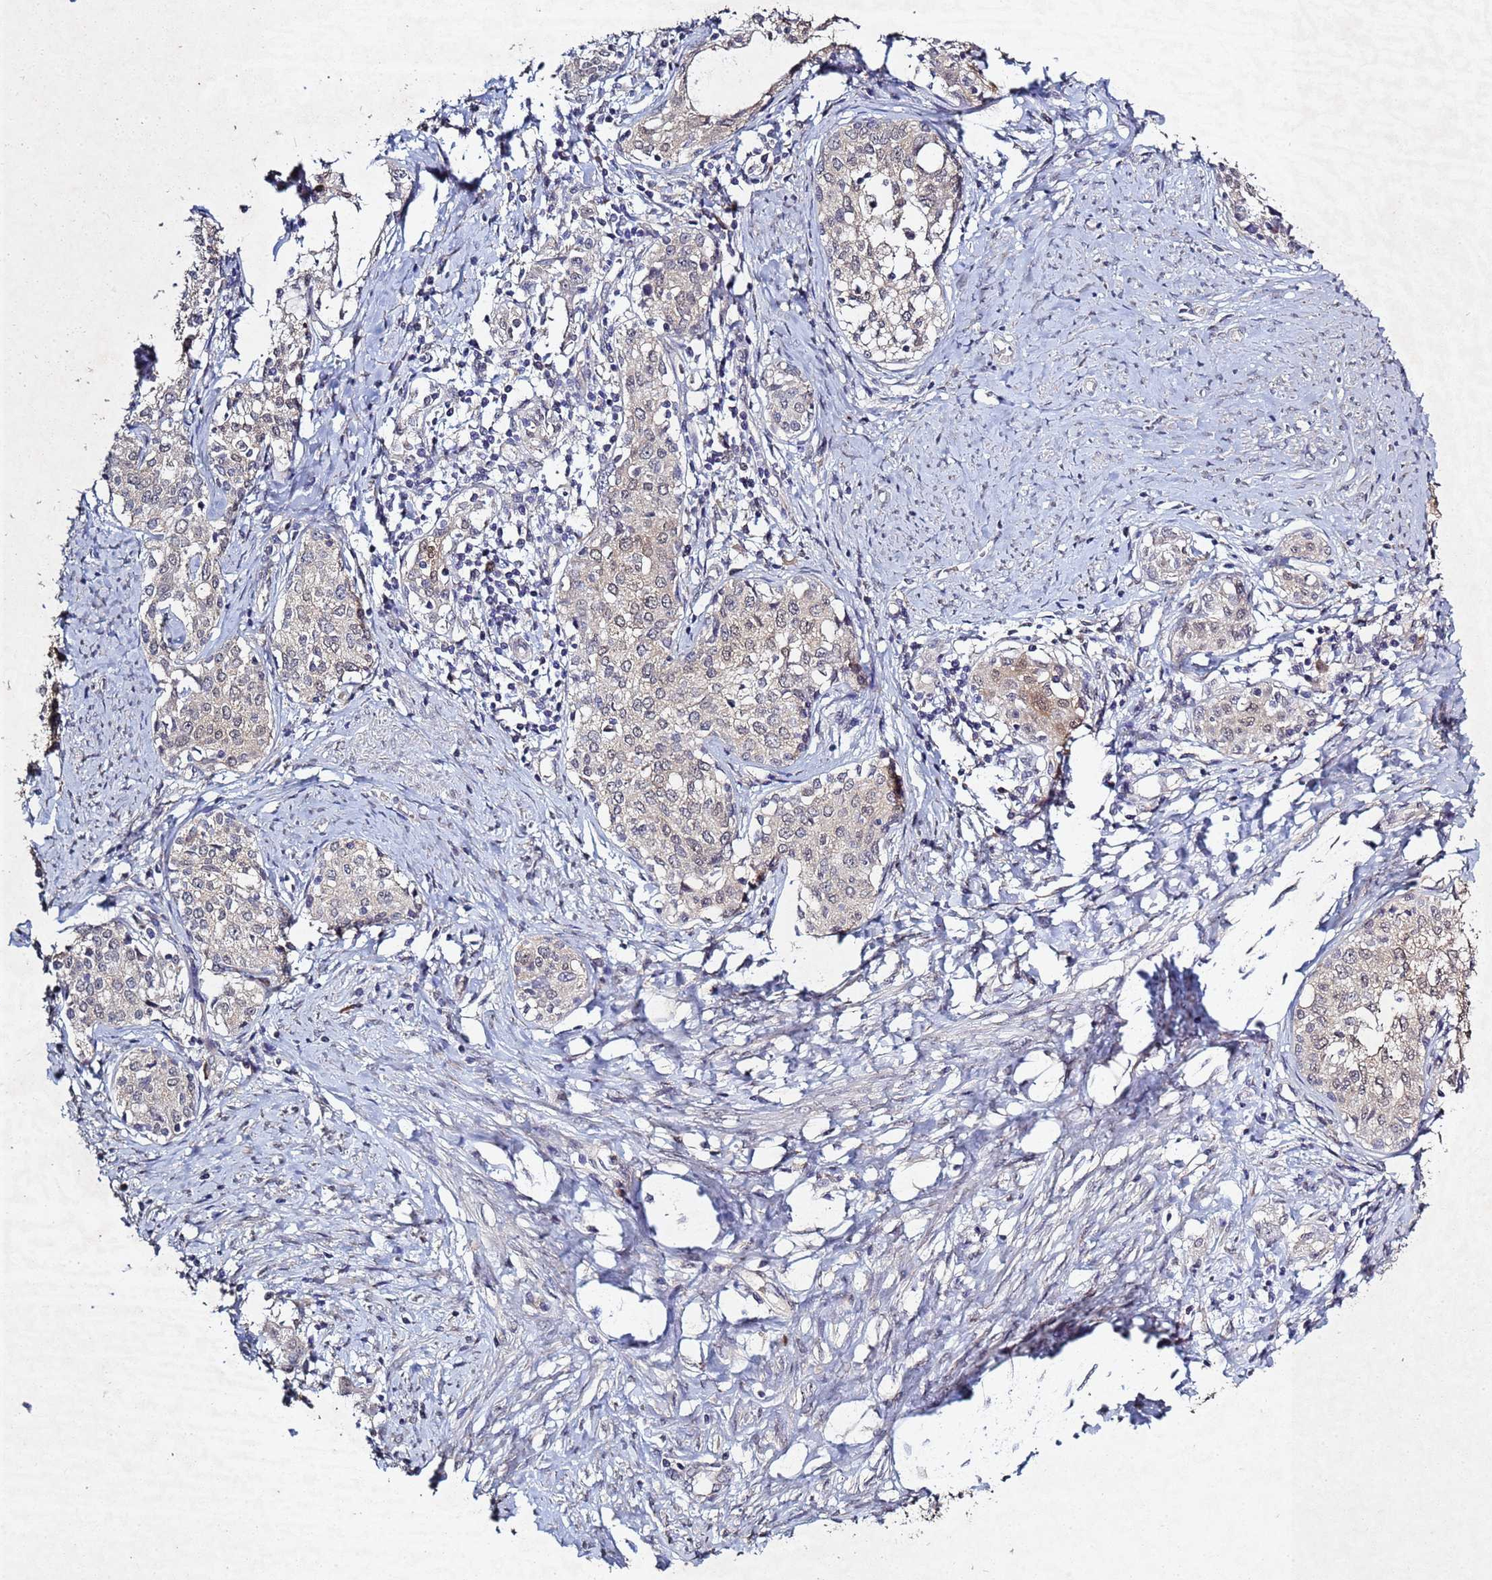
{"staining": {"intensity": "weak", "quantity": ">75%", "location": "cytoplasmic/membranous"}, "tissue": "cervical cancer", "cell_type": "Tumor cells", "image_type": "cancer", "snomed": [{"axis": "morphology", "description": "Squamous cell carcinoma, NOS"}, {"axis": "morphology", "description": "Adenocarcinoma, NOS"}, {"axis": "topography", "description": "Cervix"}], "caption": "Cervical cancer (squamous cell carcinoma) tissue demonstrates weak cytoplasmic/membranous staining in about >75% of tumor cells, visualized by immunohistochemistry.", "gene": "TNPO2", "patient": {"sex": "female", "age": 52}}